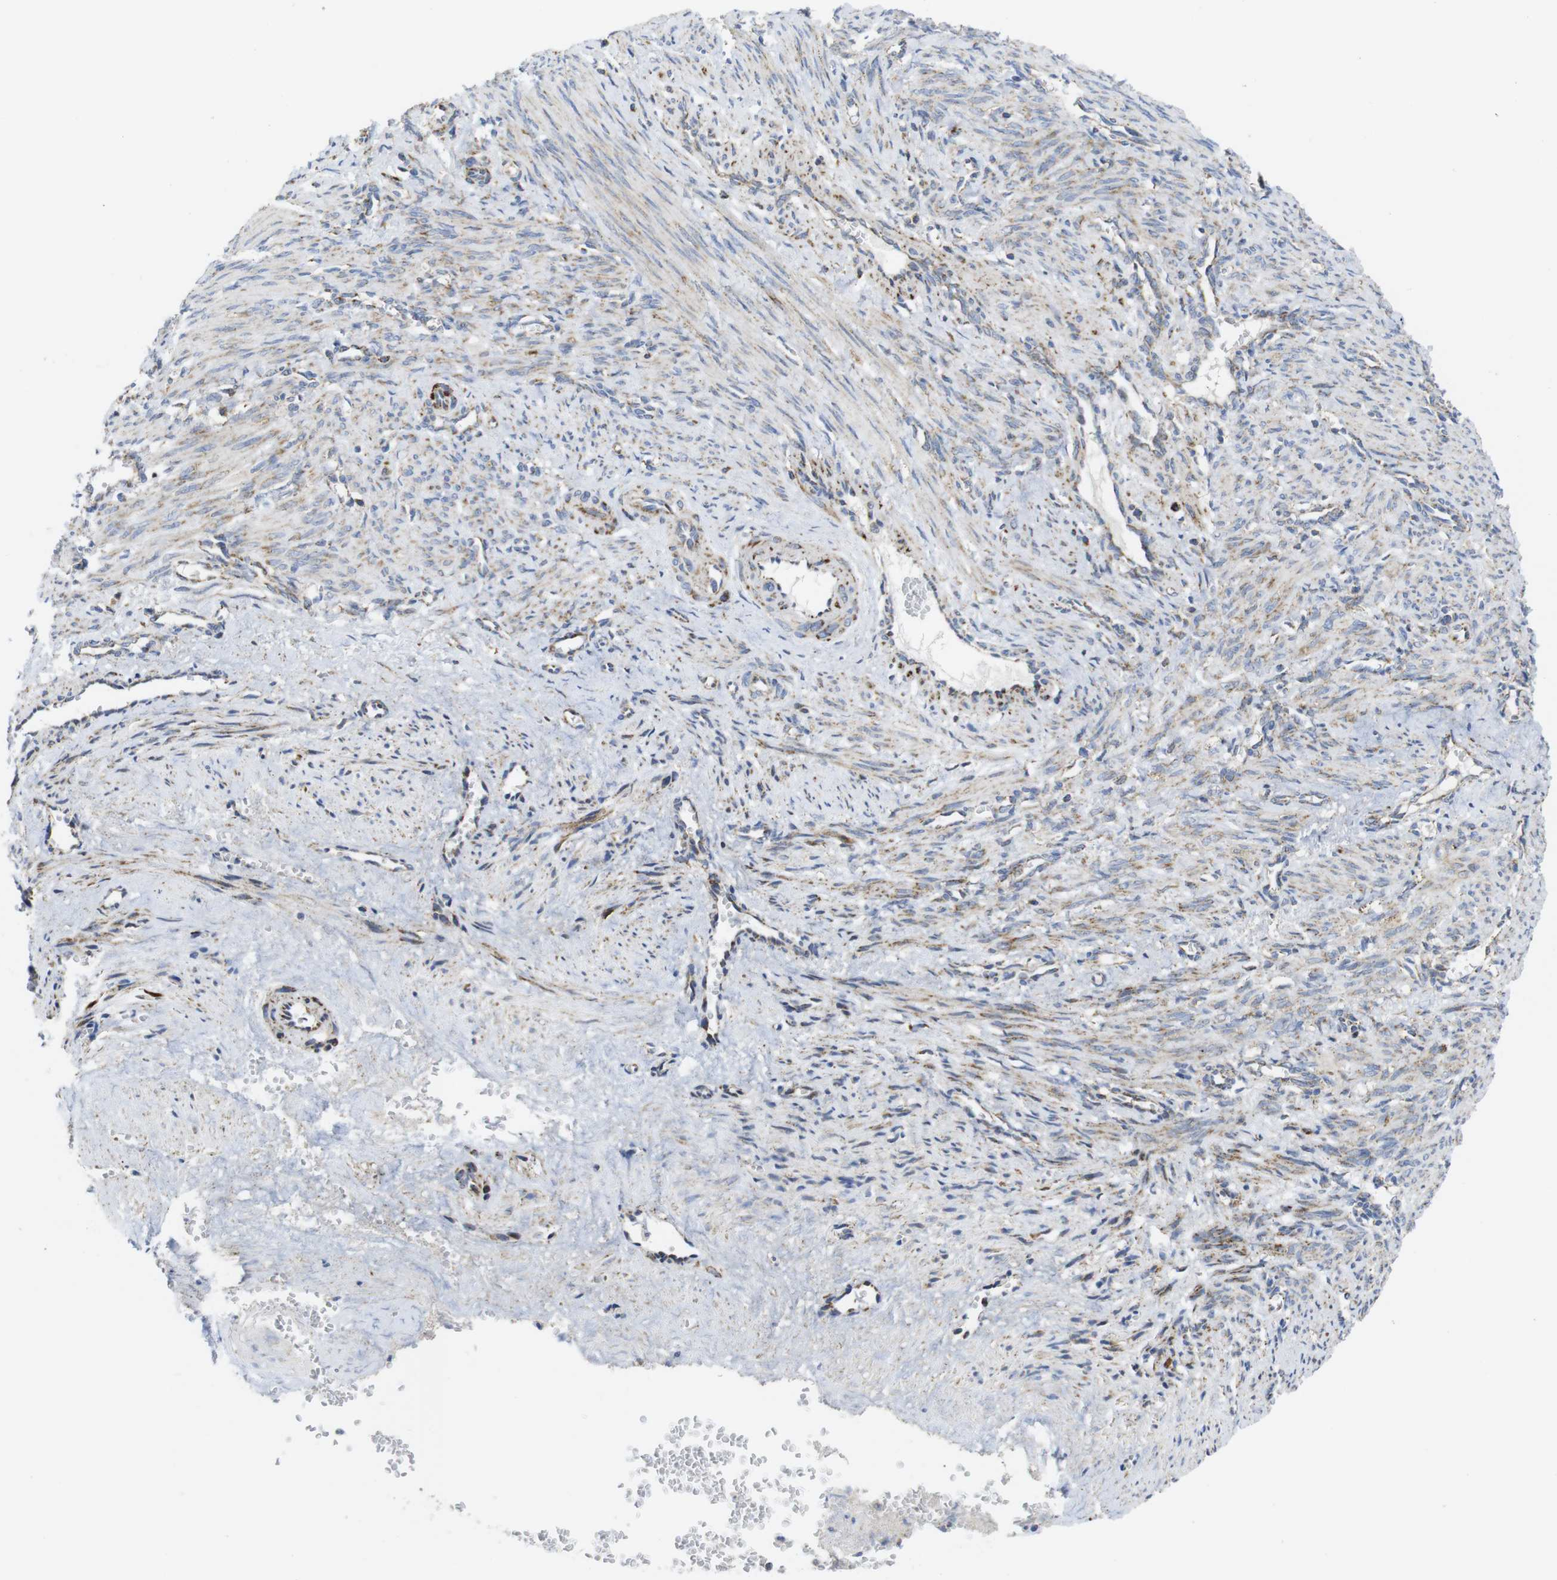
{"staining": {"intensity": "weak", "quantity": "25%-75%", "location": "cytoplasmic/membranous"}, "tissue": "smooth muscle", "cell_type": "Smooth muscle cells", "image_type": "normal", "snomed": [{"axis": "morphology", "description": "Normal tissue, NOS"}, {"axis": "topography", "description": "Endometrium"}], "caption": "Immunohistochemical staining of unremarkable human smooth muscle exhibits low levels of weak cytoplasmic/membranous expression in about 25%-75% of smooth muscle cells.", "gene": "TMEM192", "patient": {"sex": "female", "age": 33}}